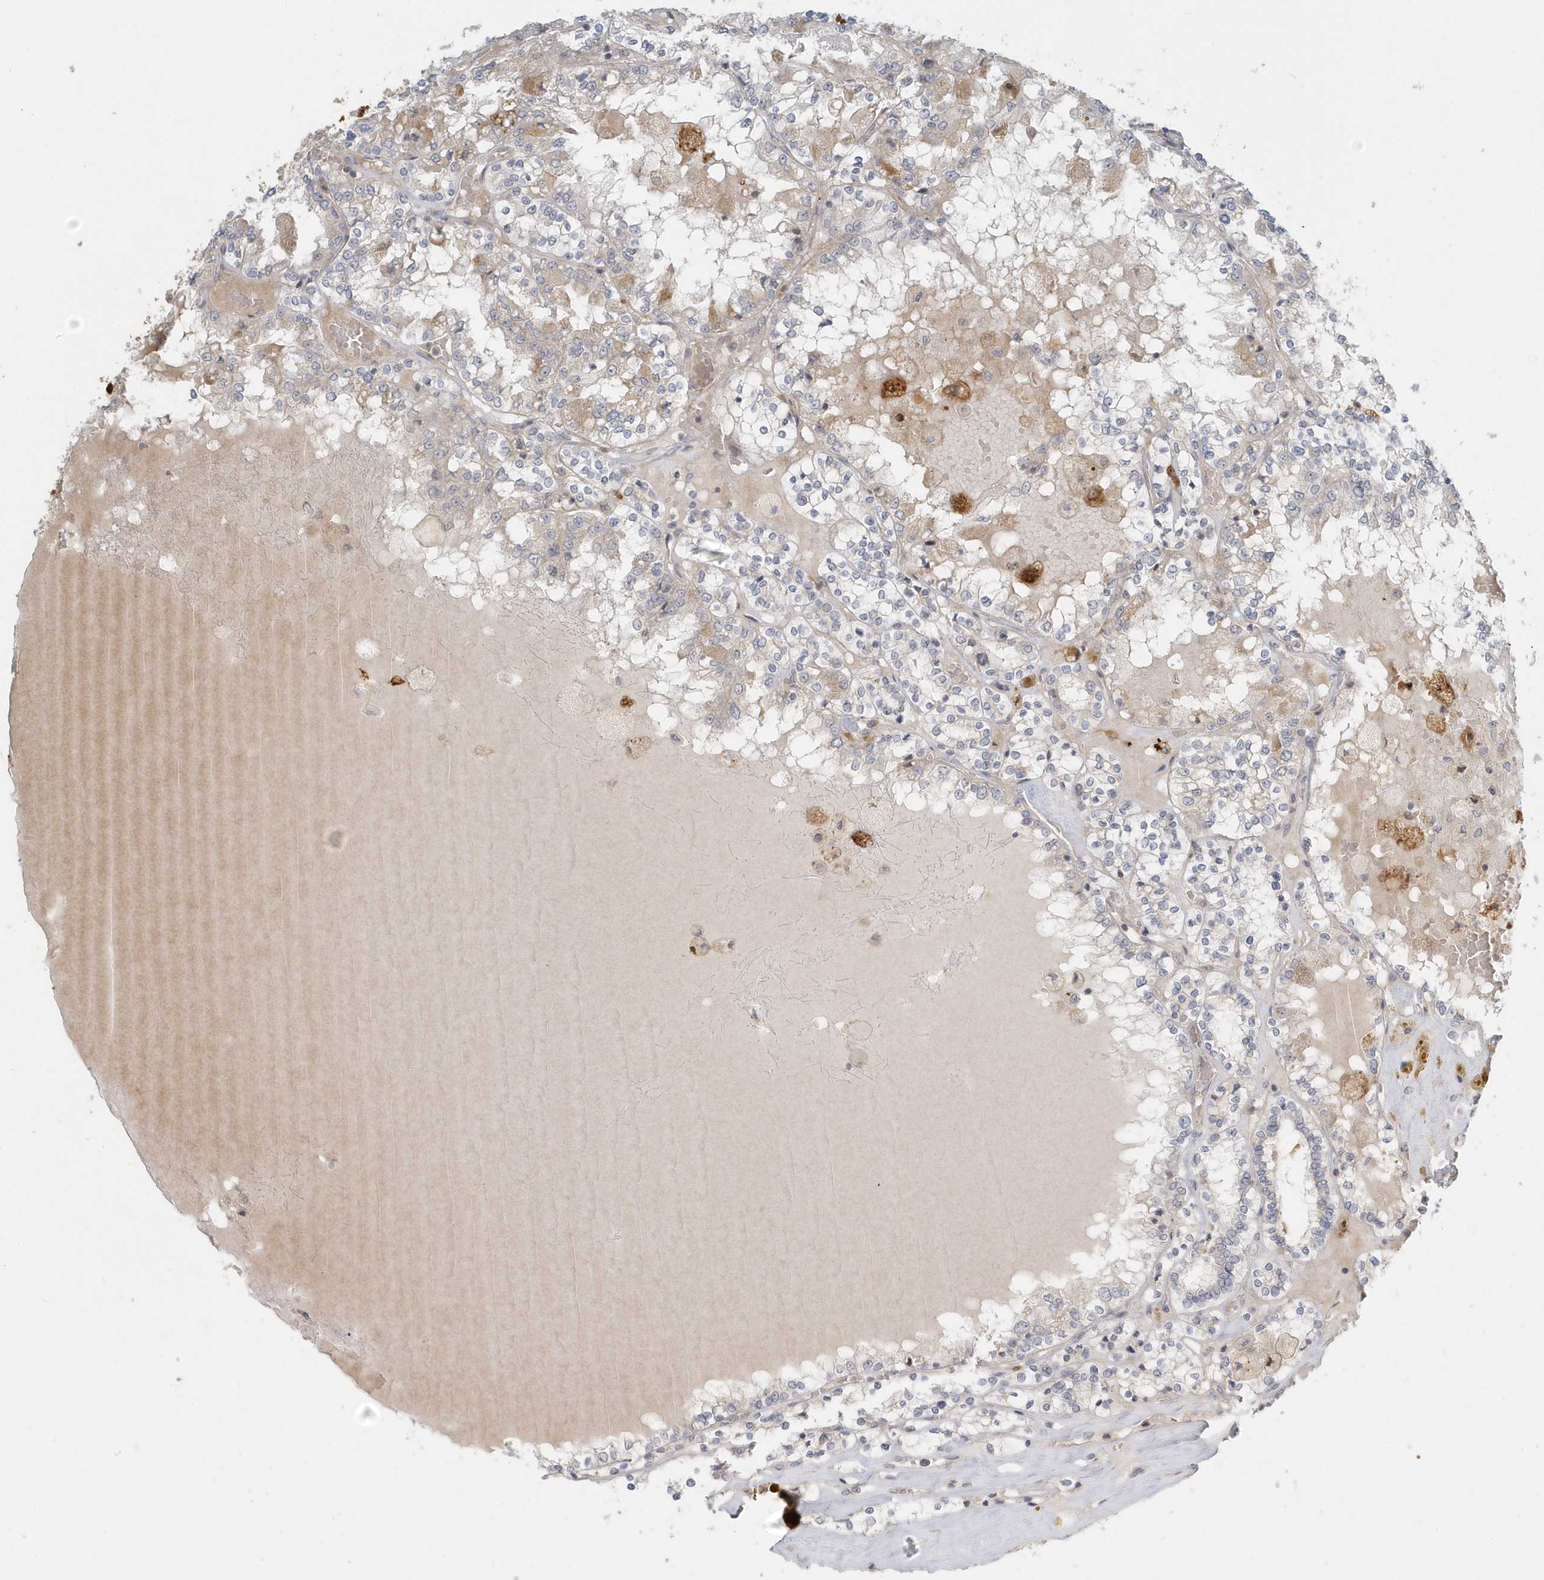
{"staining": {"intensity": "weak", "quantity": "25%-75%", "location": "cytoplasmic/membranous"}, "tissue": "renal cancer", "cell_type": "Tumor cells", "image_type": "cancer", "snomed": [{"axis": "morphology", "description": "Adenocarcinoma, NOS"}, {"axis": "topography", "description": "Kidney"}], "caption": "Adenocarcinoma (renal) was stained to show a protein in brown. There is low levels of weak cytoplasmic/membranous staining in approximately 25%-75% of tumor cells. Ihc stains the protein of interest in brown and the nuclei are stained blue.", "gene": "NAPB", "patient": {"sex": "female", "age": 56}}